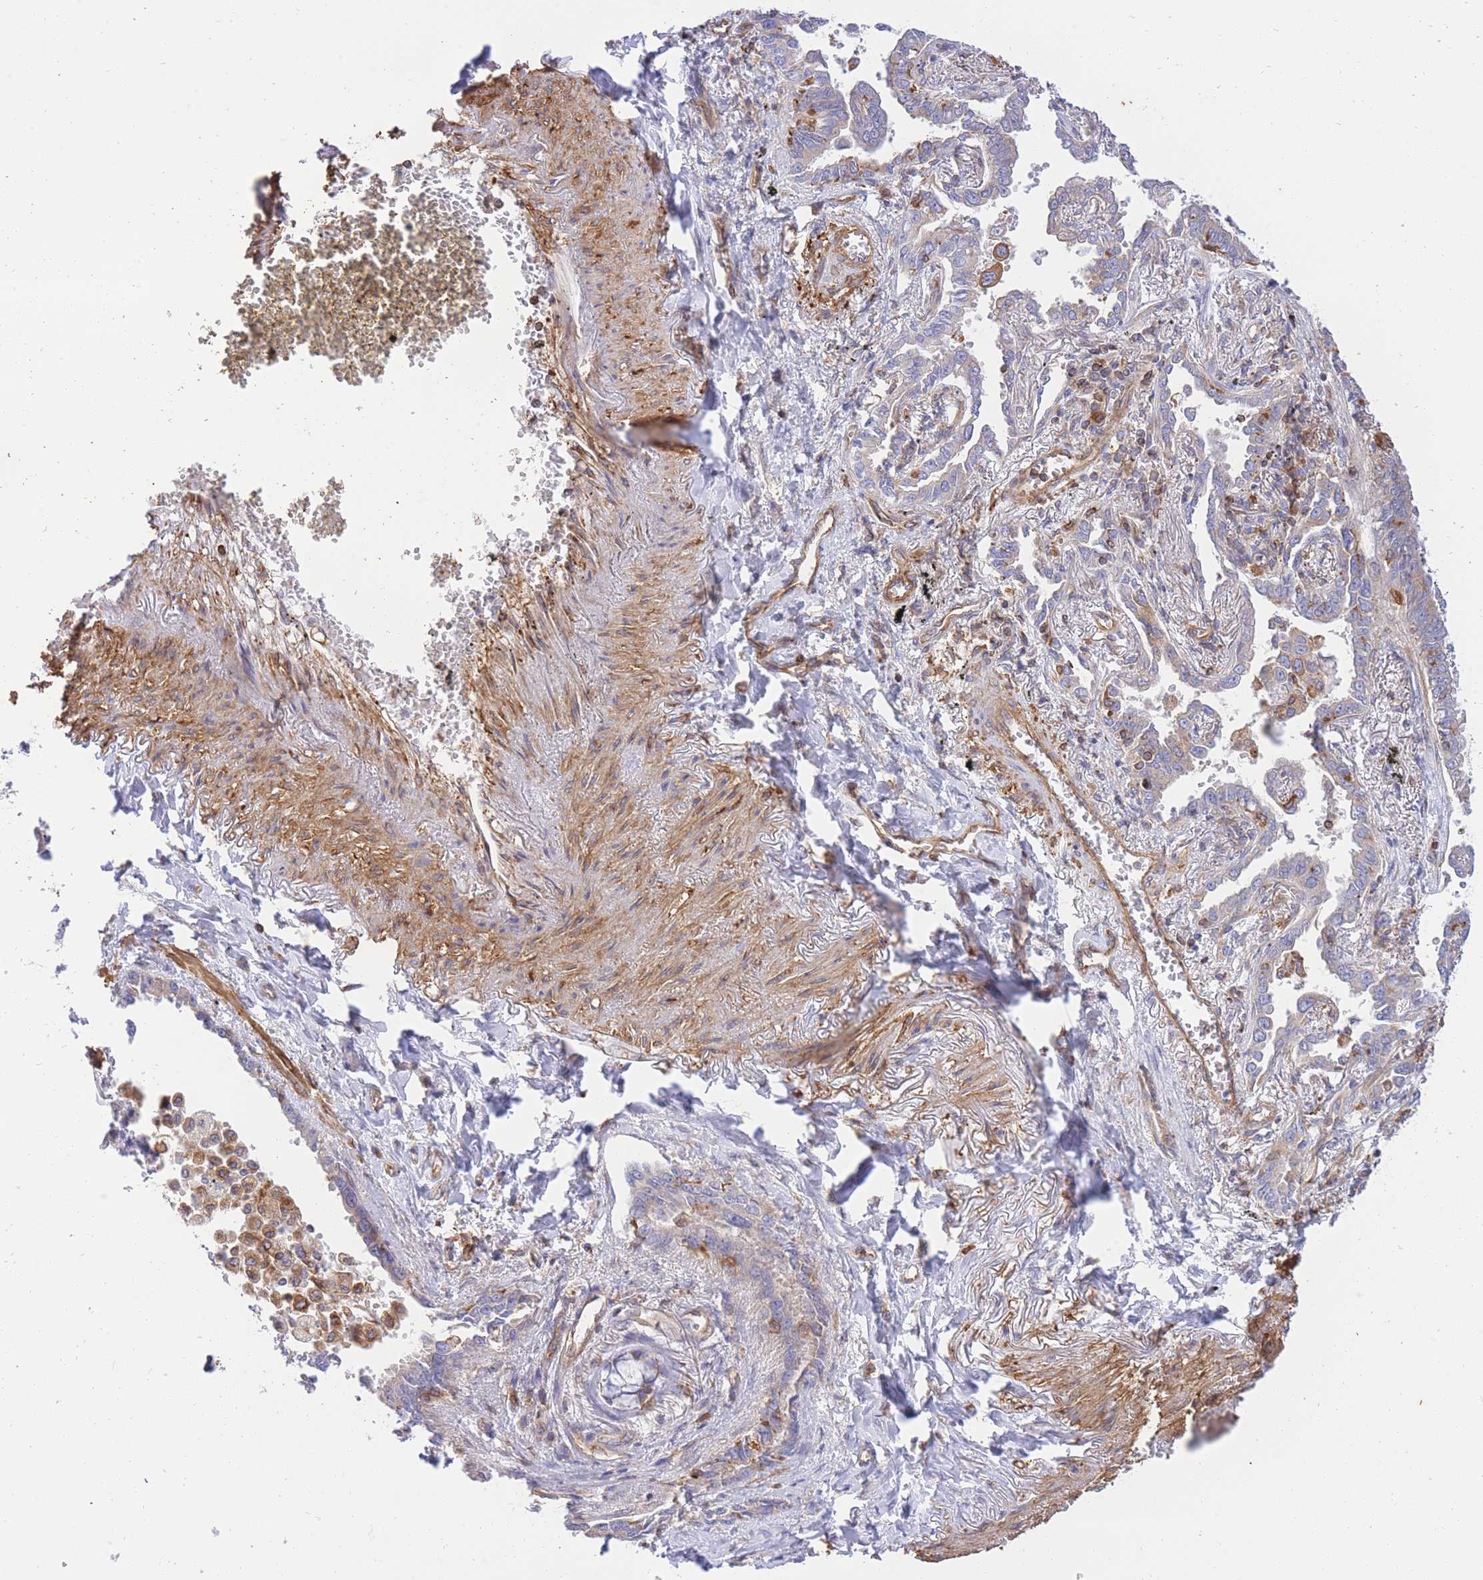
{"staining": {"intensity": "weak", "quantity": "25%-75%", "location": "cytoplasmic/membranous"}, "tissue": "lung cancer", "cell_type": "Tumor cells", "image_type": "cancer", "snomed": [{"axis": "morphology", "description": "Adenocarcinoma, NOS"}, {"axis": "topography", "description": "Lung"}], "caption": "Immunohistochemistry (IHC) of lung adenocarcinoma exhibits low levels of weak cytoplasmic/membranous expression in approximately 25%-75% of tumor cells. The staining was performed using DAB (3,3'-diaminobenzidine) to visualize the protein expression in brown, while the nuclei were stained in blue with hematoxylin (Magnification: 20x).", "gene": "REM1", "patient": {"sex": "male", "age": 67}}